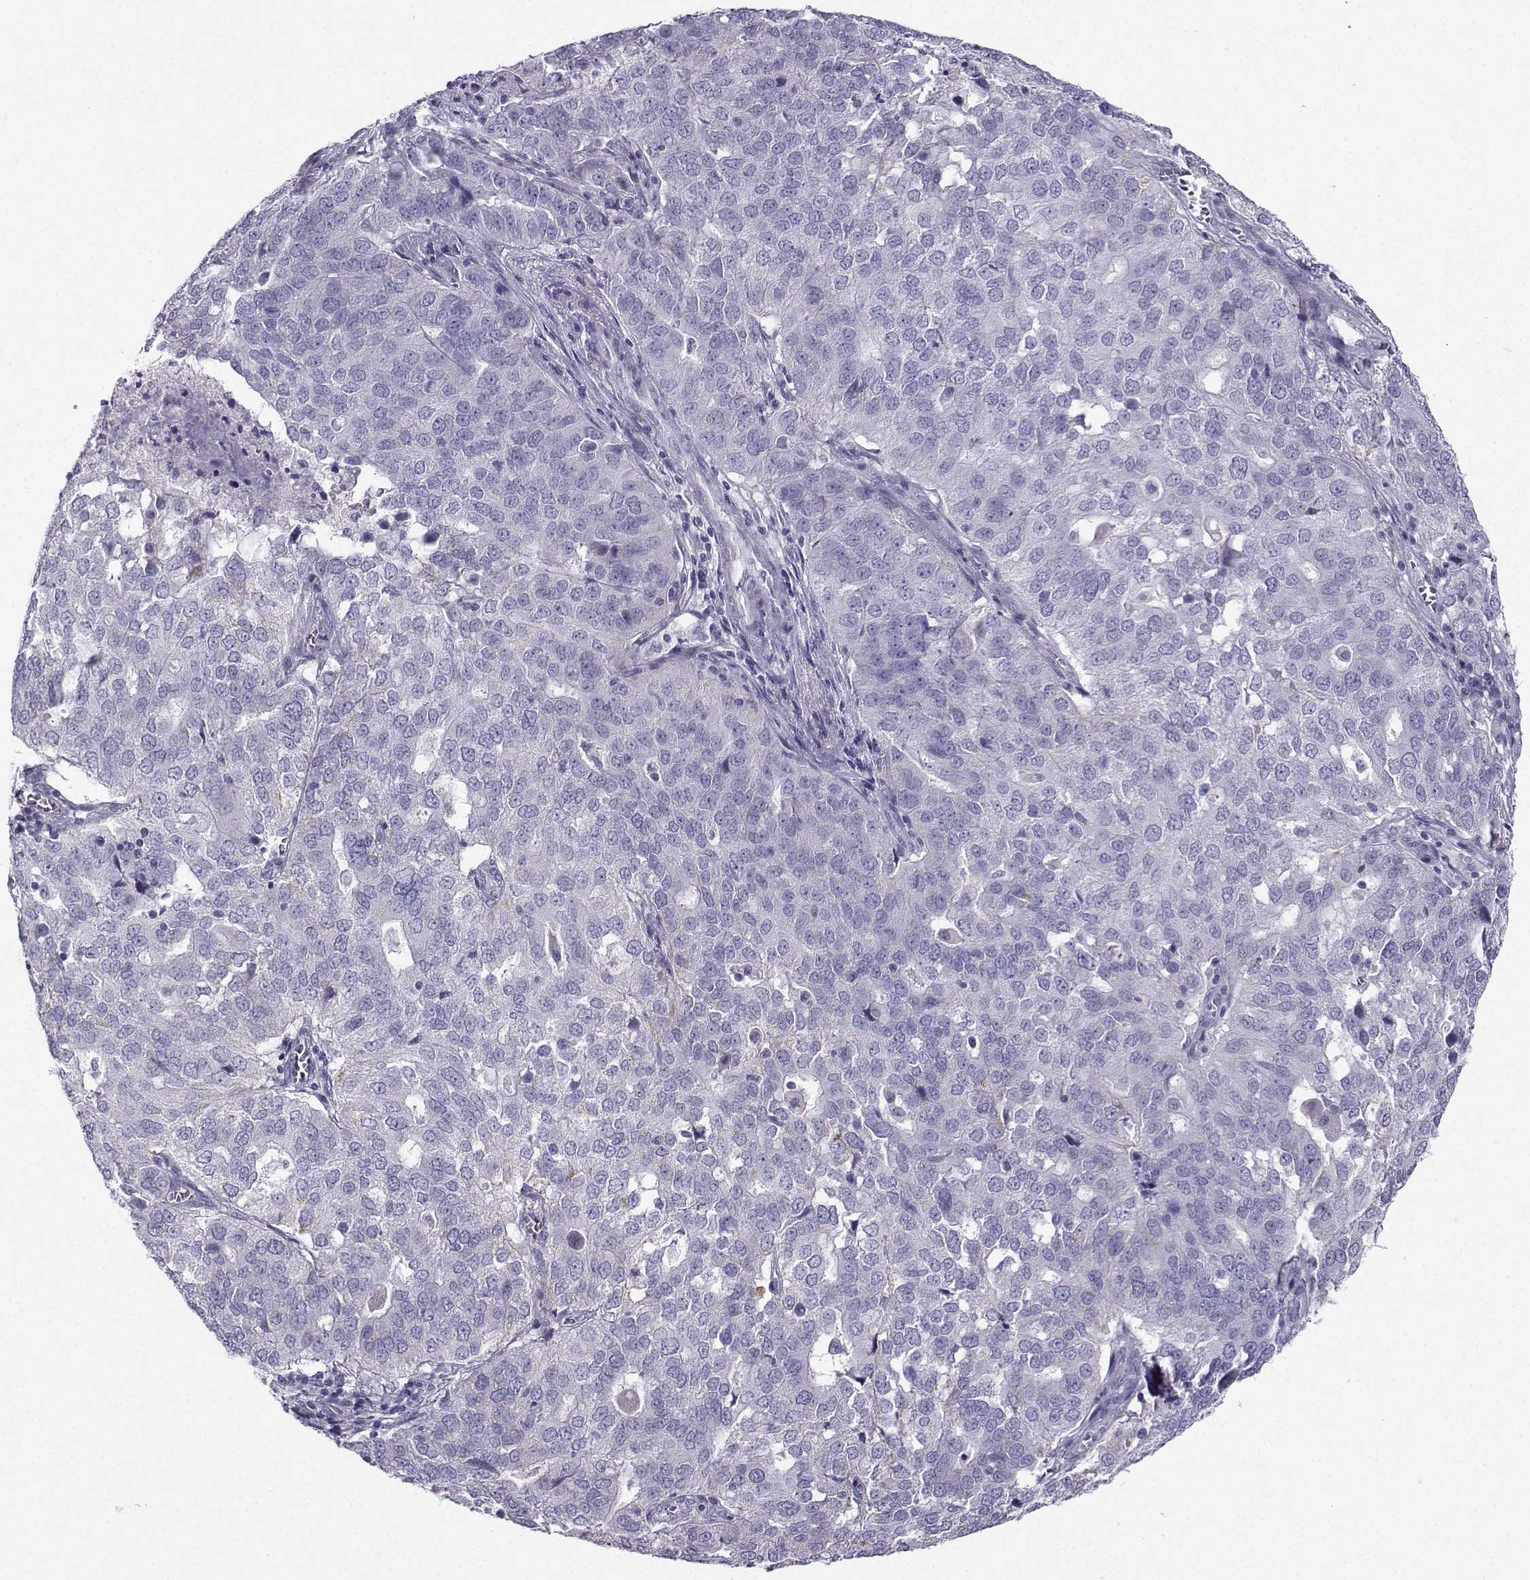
{"staining": {"intensity": "negative", "quantity": "none", "location": "none"}, "tissue": "ovarian cancer", "cell_type": "Tumor cells", "image_type": "cancer", "snomed": [{"axis": "morphology", "description": "Carcinoma, endometroid"}, {"axis": "topography", "description": "Soft tissue"}, {"axis": "topography", "description": "Ovary"}], "caption": "Immunohistochemistry (IHC) histopathology image of neoplastic tissue: ovarian endometroid carcinoma stained with DAB (3,3'-diaminobenzidine) exhibits no significant protein positivity in tumor cells.", "gene": "FBXO24", "patient": {"sex": "female", "age": 52}}